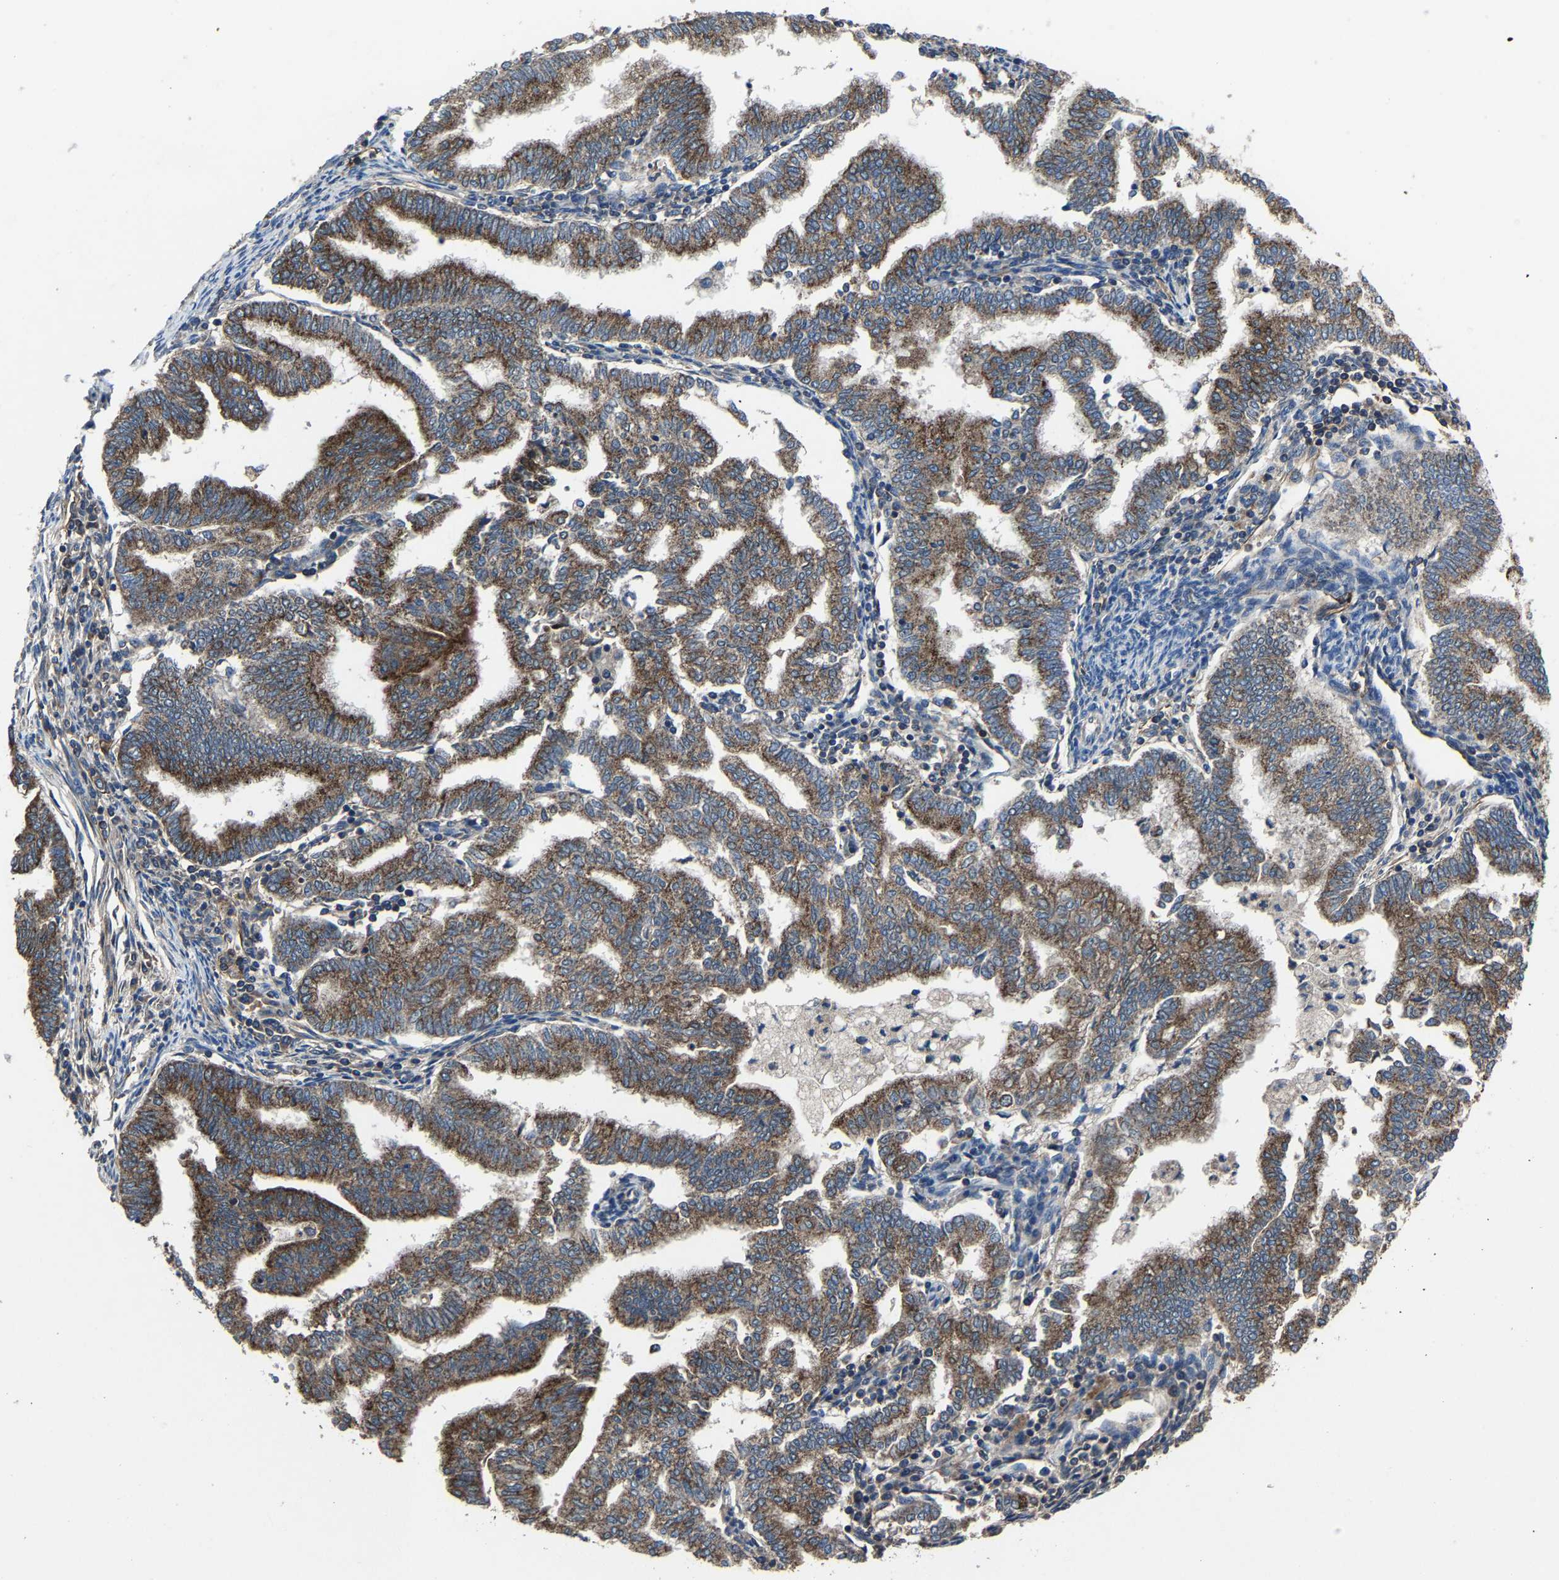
{"staining": {"intensity": "strong", "quantity": ">75%", "location": "cytoplasmic/membranous"}, "tissue": "endometrial cancer", "cell_type": "Tumor cells", "image_type": "cancer", "snomed": [{"axis": "morphology", "description": "Polyp, NOS"}, {"axis": "morphology", "description": "Adenocarcinoma, NOS"}, {"axis": "morphology", "description": "Adenoma, NOS"}, {"axis": "topography", "description": "Endometrium"}], "caption": "Endometrial adenoma stained with DAB IHC displays high levels of strong cytoplasmic/membranous expression in about >75% of tumor cells. (Stains: DAB (3,3'-diaminobenzidine) in brown, nuclei in blue, Microscopy: brightfield microscopy at high magnification).", "gene": "KIAA1958", "patient": {"sex": "female", "age": 79}}